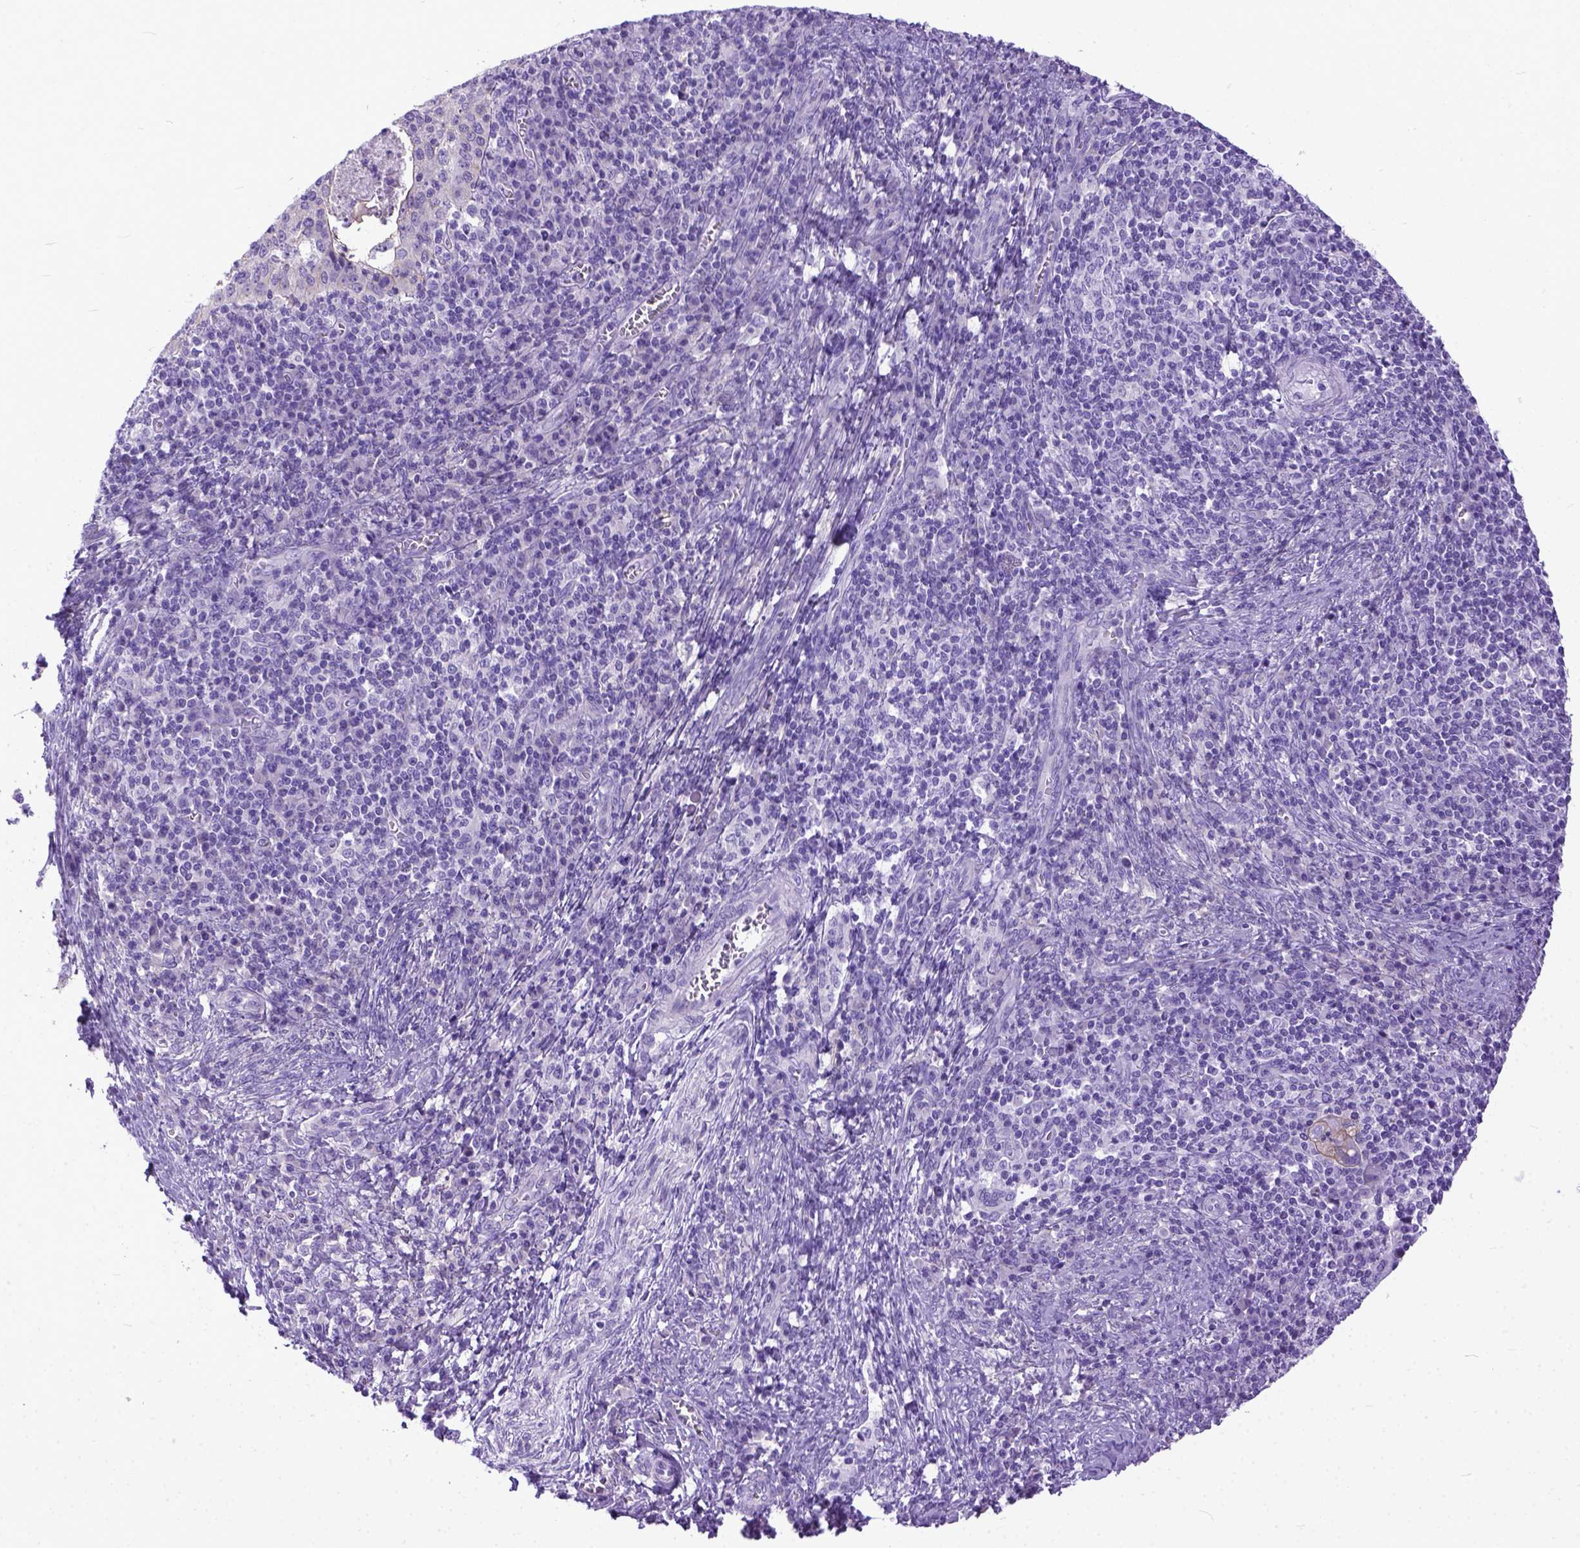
{"staining": {"intensity": "negative", "quantity": "none", "location": "none"}, "tissue": "cervical cancer", "cell_type": "Tumor cells", "image_type": "cancer", "snomed": [{"axis": "morphology", "description": "Squamous cell carcinoma, NOS"}, {"axis": "topography", "description": "Cervix"}], "caption": "Tumor cells show no significant expression in cervical cancer. Nuclei are stained in blue.", "gene": "PPL", "patient": {"sex": "female", "age": 39}}